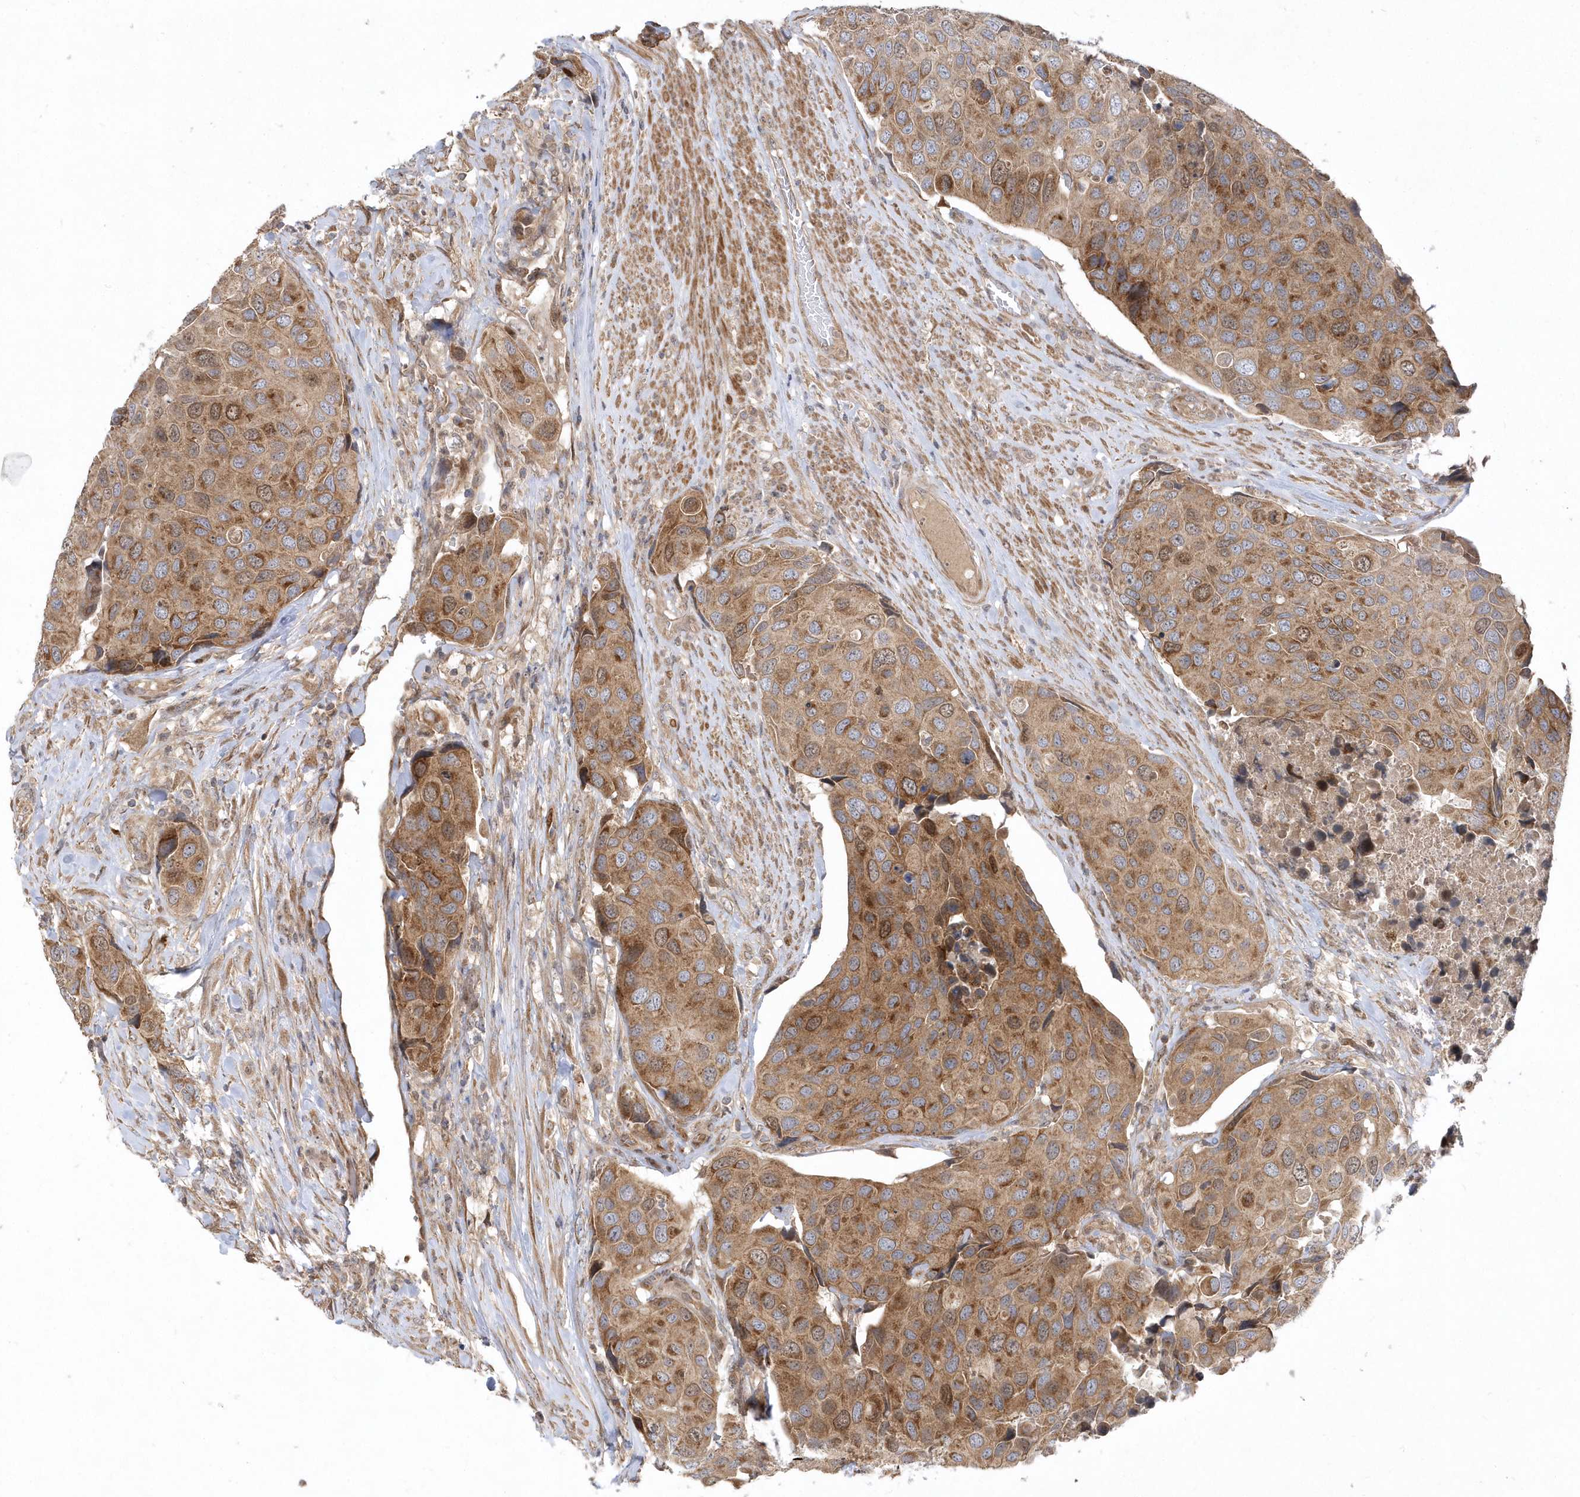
{"staining": {"intensity": "moderate", "quantity": ">75%", "location": "cytoplasmic/membranous,nuclear"}, "tissue": "urothelial cancer", "cell_type": "Tumor cells", "image_type": "cancer", "snomed": [{"axis": "morphology", "description": "Urothelial carcinoma, High grade"}, {"axis": "topography", "description": "Urinary bladder"}], "caption": "Urothelial cancer stained for a protein (brown) shows moderate cytoplasmic/membranous and nuclear positive staining in about >75% of tumor cells.", "gene": "MXI1", "patient": {"sex": "male", "age": 74}}